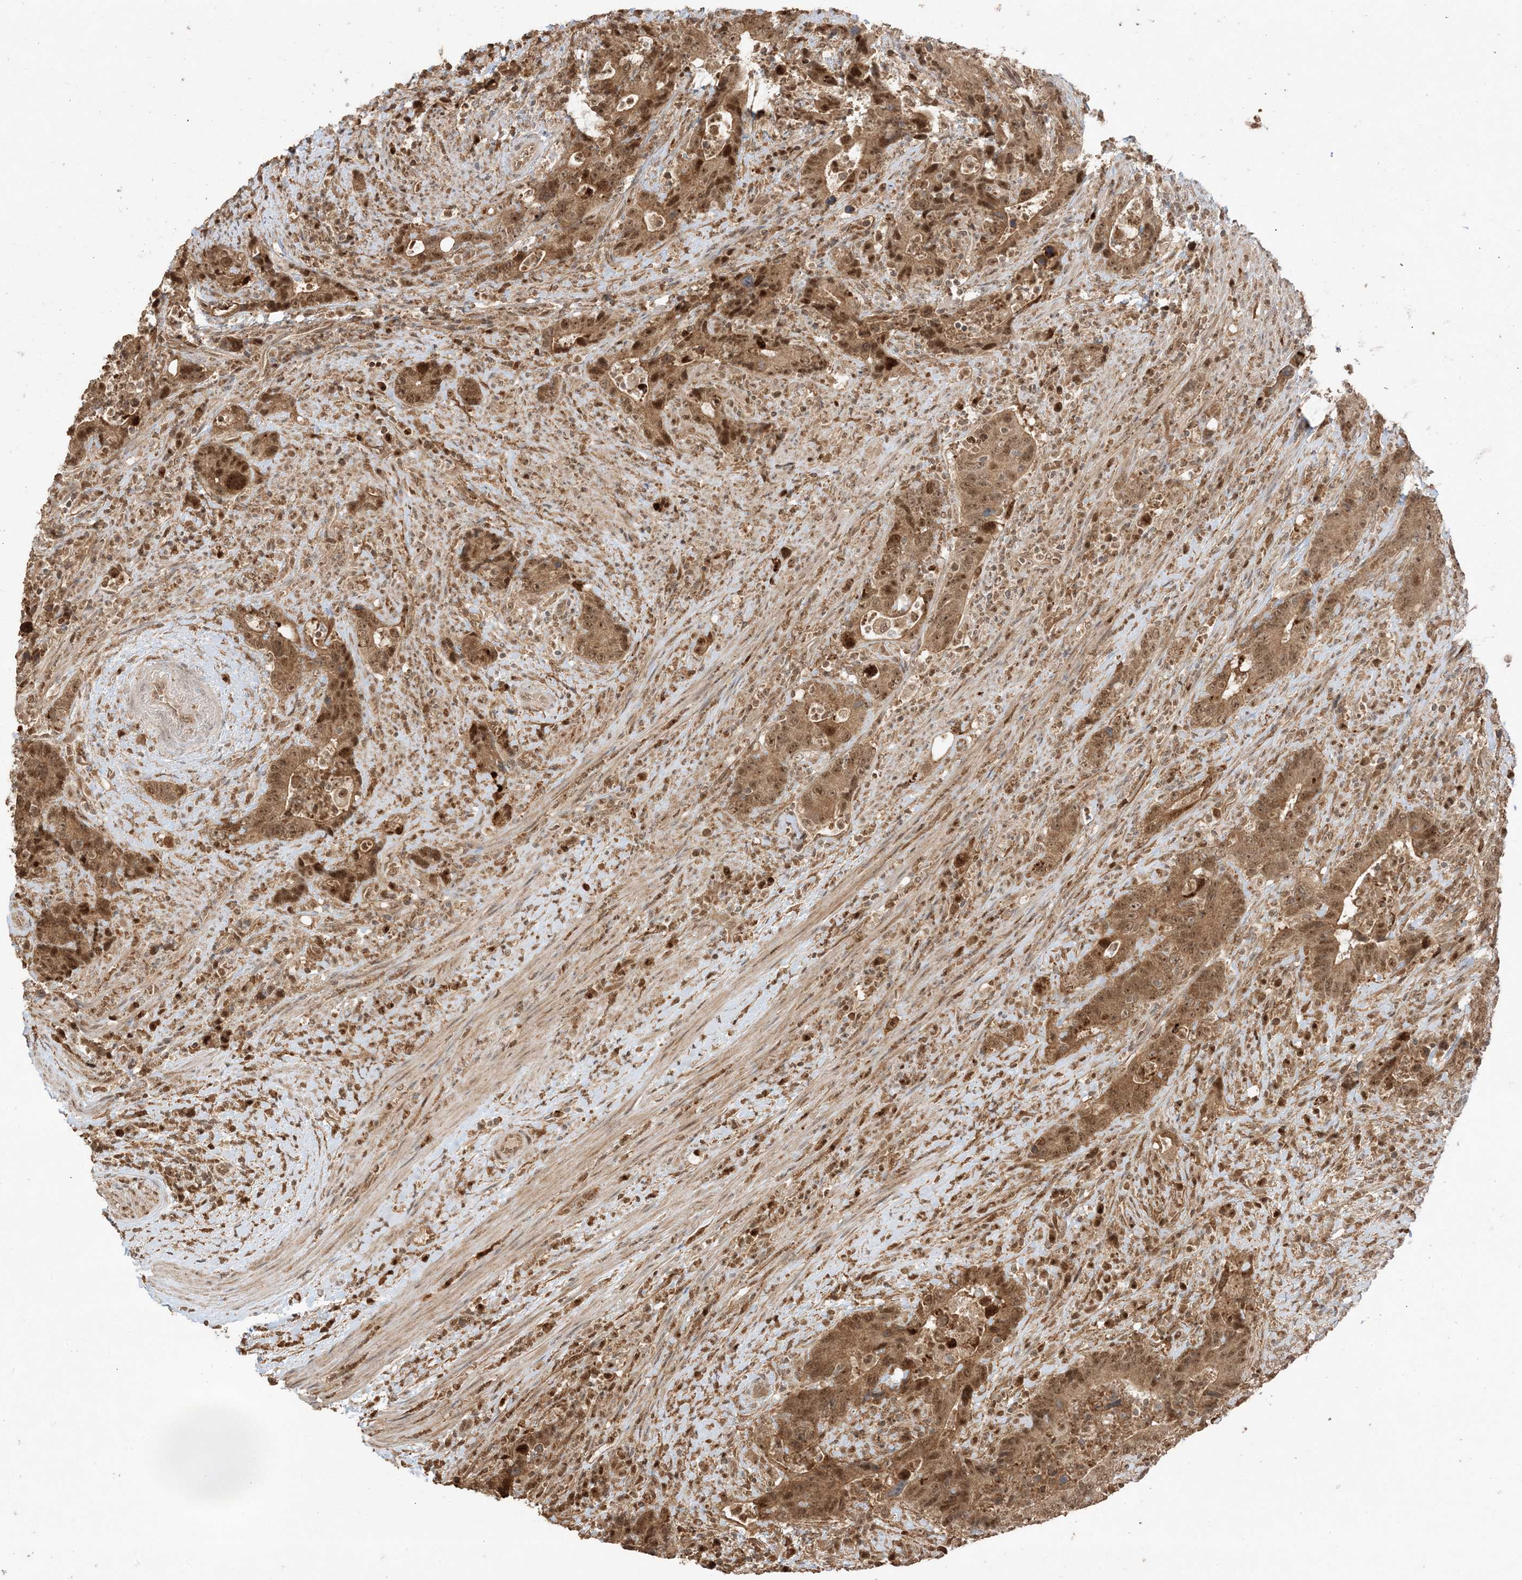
{"staining": {"intensity": "moderate", "quantity": ">75%", "location": "cytoplasmic/membranous,nuclear"}, "tissue": "colorectal cancer", "cell_type": "Tumor cells", "image_type": "cancer", "snomed": [{"axis": "morphology", "description": "Adenocarcinoma, NOS"}, {"axis": "topography", "description": "Colon"}], "caption": "Colorectal adenocarcinoma tissue reveals moderate cytoplasmic/membranous and nuclear expression in about >75% of tumor cells", "gene": "ZBTB41", "patient": {"sex": "female", "age": 75}}